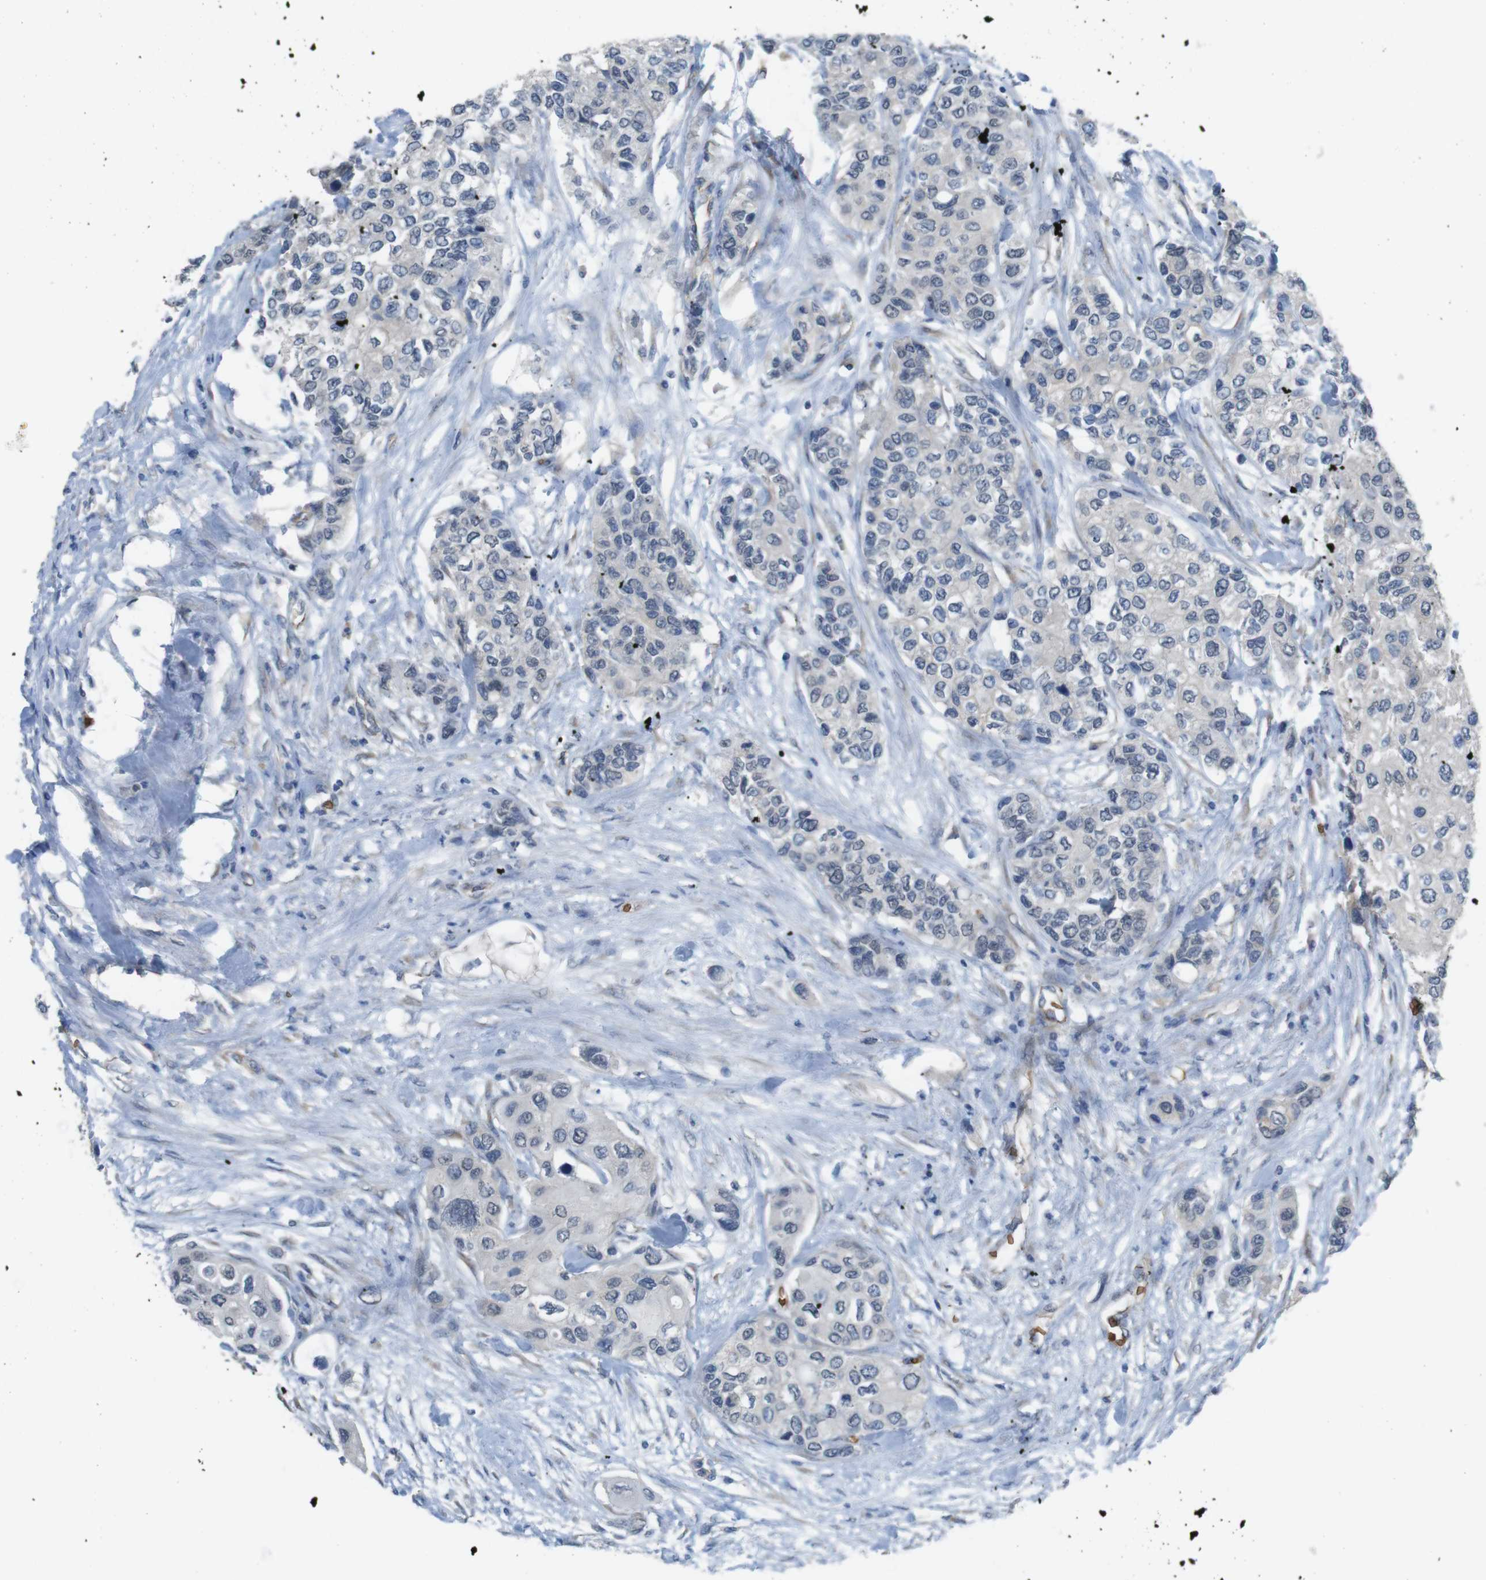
{"staining": {"intensity": "negative", "quantity": "none", "location": "none"}, "tissue": "urothelial cancer", "cell_type": "Tumor cells", "image_type": "cancer", "snomed": [{"axis": "morphology", "description": "Urothelial carcinoma, High grade"}, {"axis": "topography", "description": "Urinary bladder"}], "caption": "This image is of high-grade urothelial carcinoma stained with immunohistochemistry to label a protein in brown with the nuclei are counter-stained blue. There is no expression in tumor cells.", "gene": "GYPA", "patient": {"sex": "female", "age": 56}}